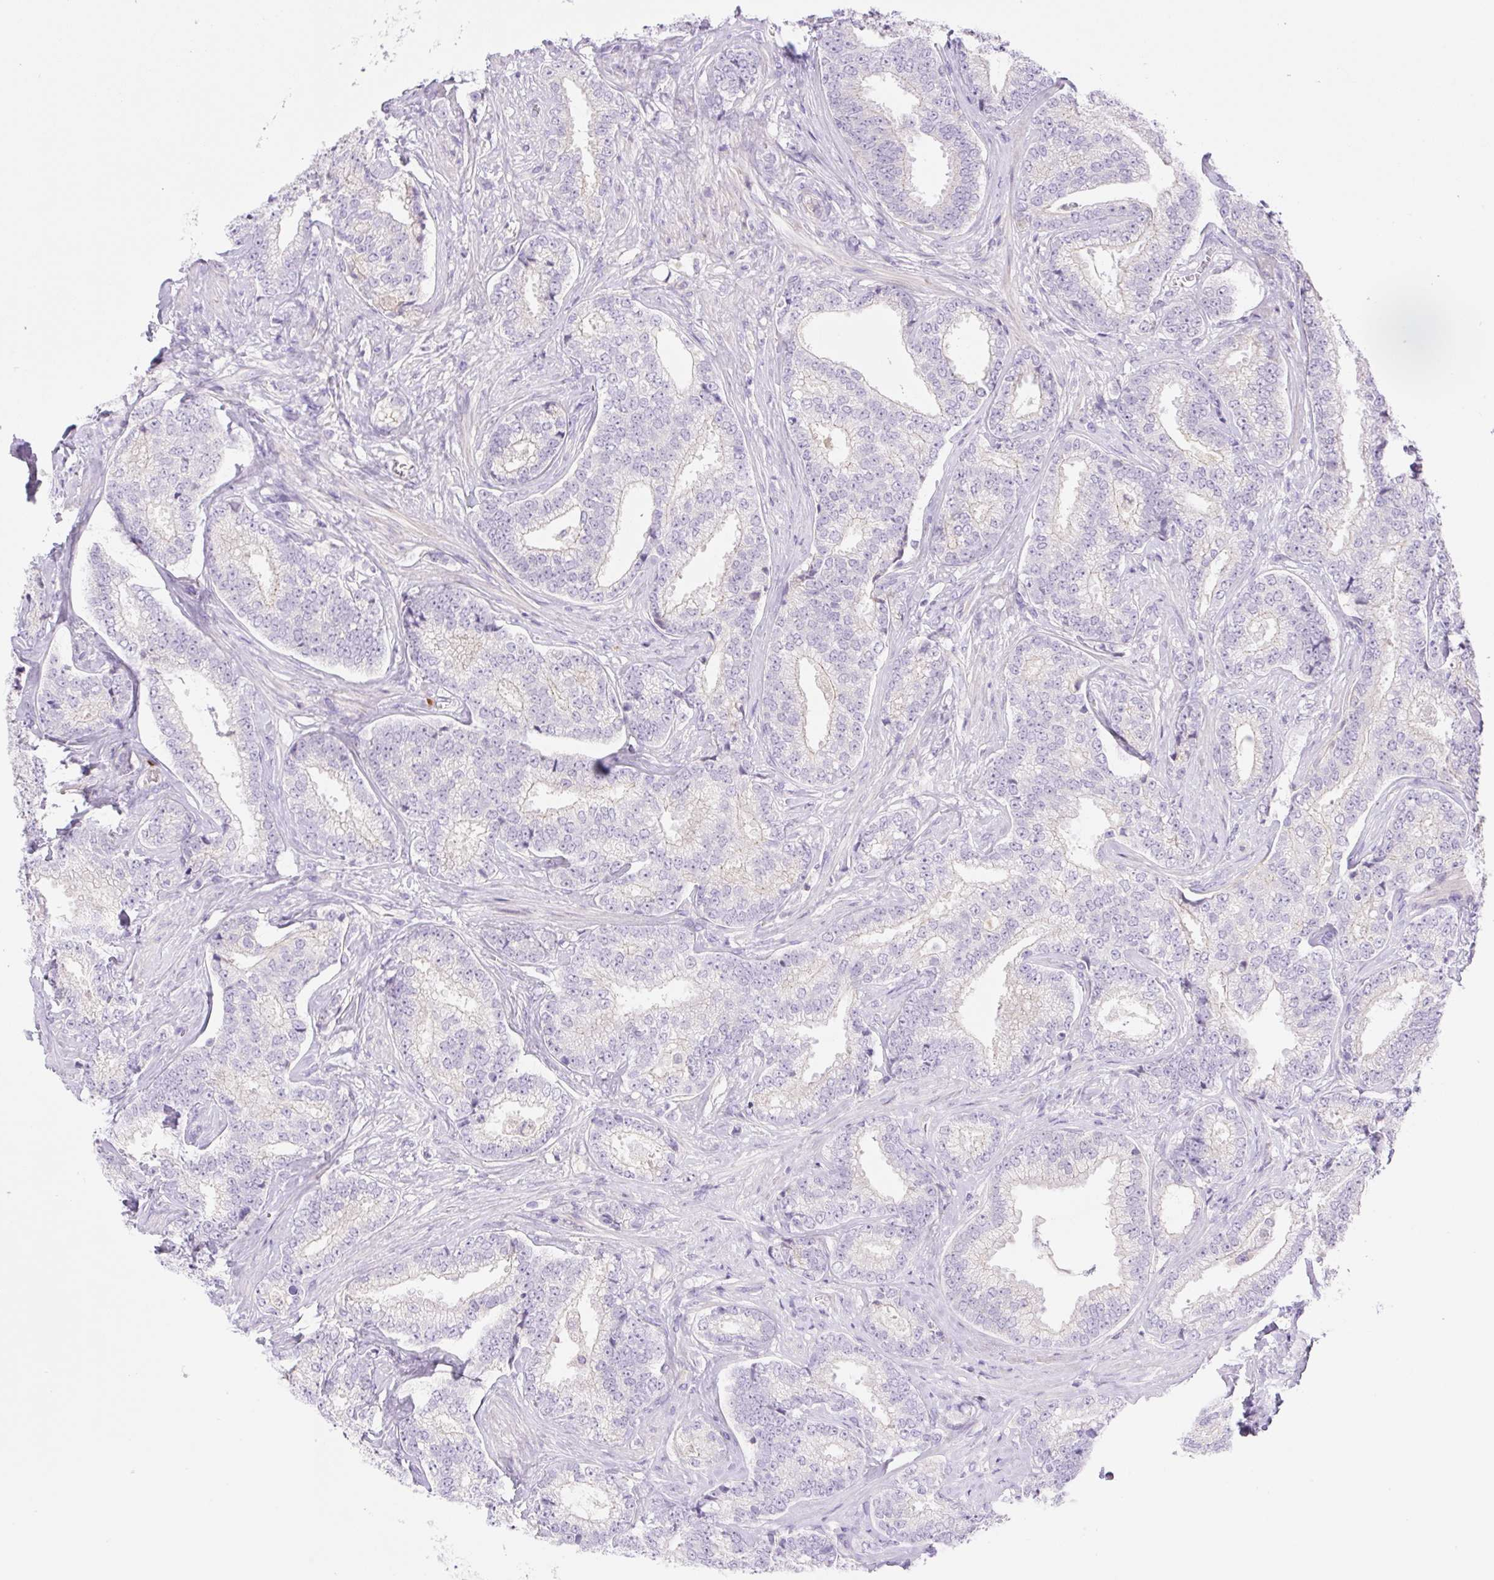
{"staining": {"intensity": "negative", "quantity": "none", "location": "none"}, "tissue": "prostate cancer", "cell_type": "Tumor cells", "image_type": "cancer", "snomed": [{"axis": "morphology", "description": "Adenocarcinoma, Low grade"}, {"axis": "topography", "description": "Prostate"}], "caption": "Tumor cells are negative for protein expression in human low-grade adenocarcinoma (prostate).", "gene": "DENND5A", "patient": {"sex": "male", "age": 63}}